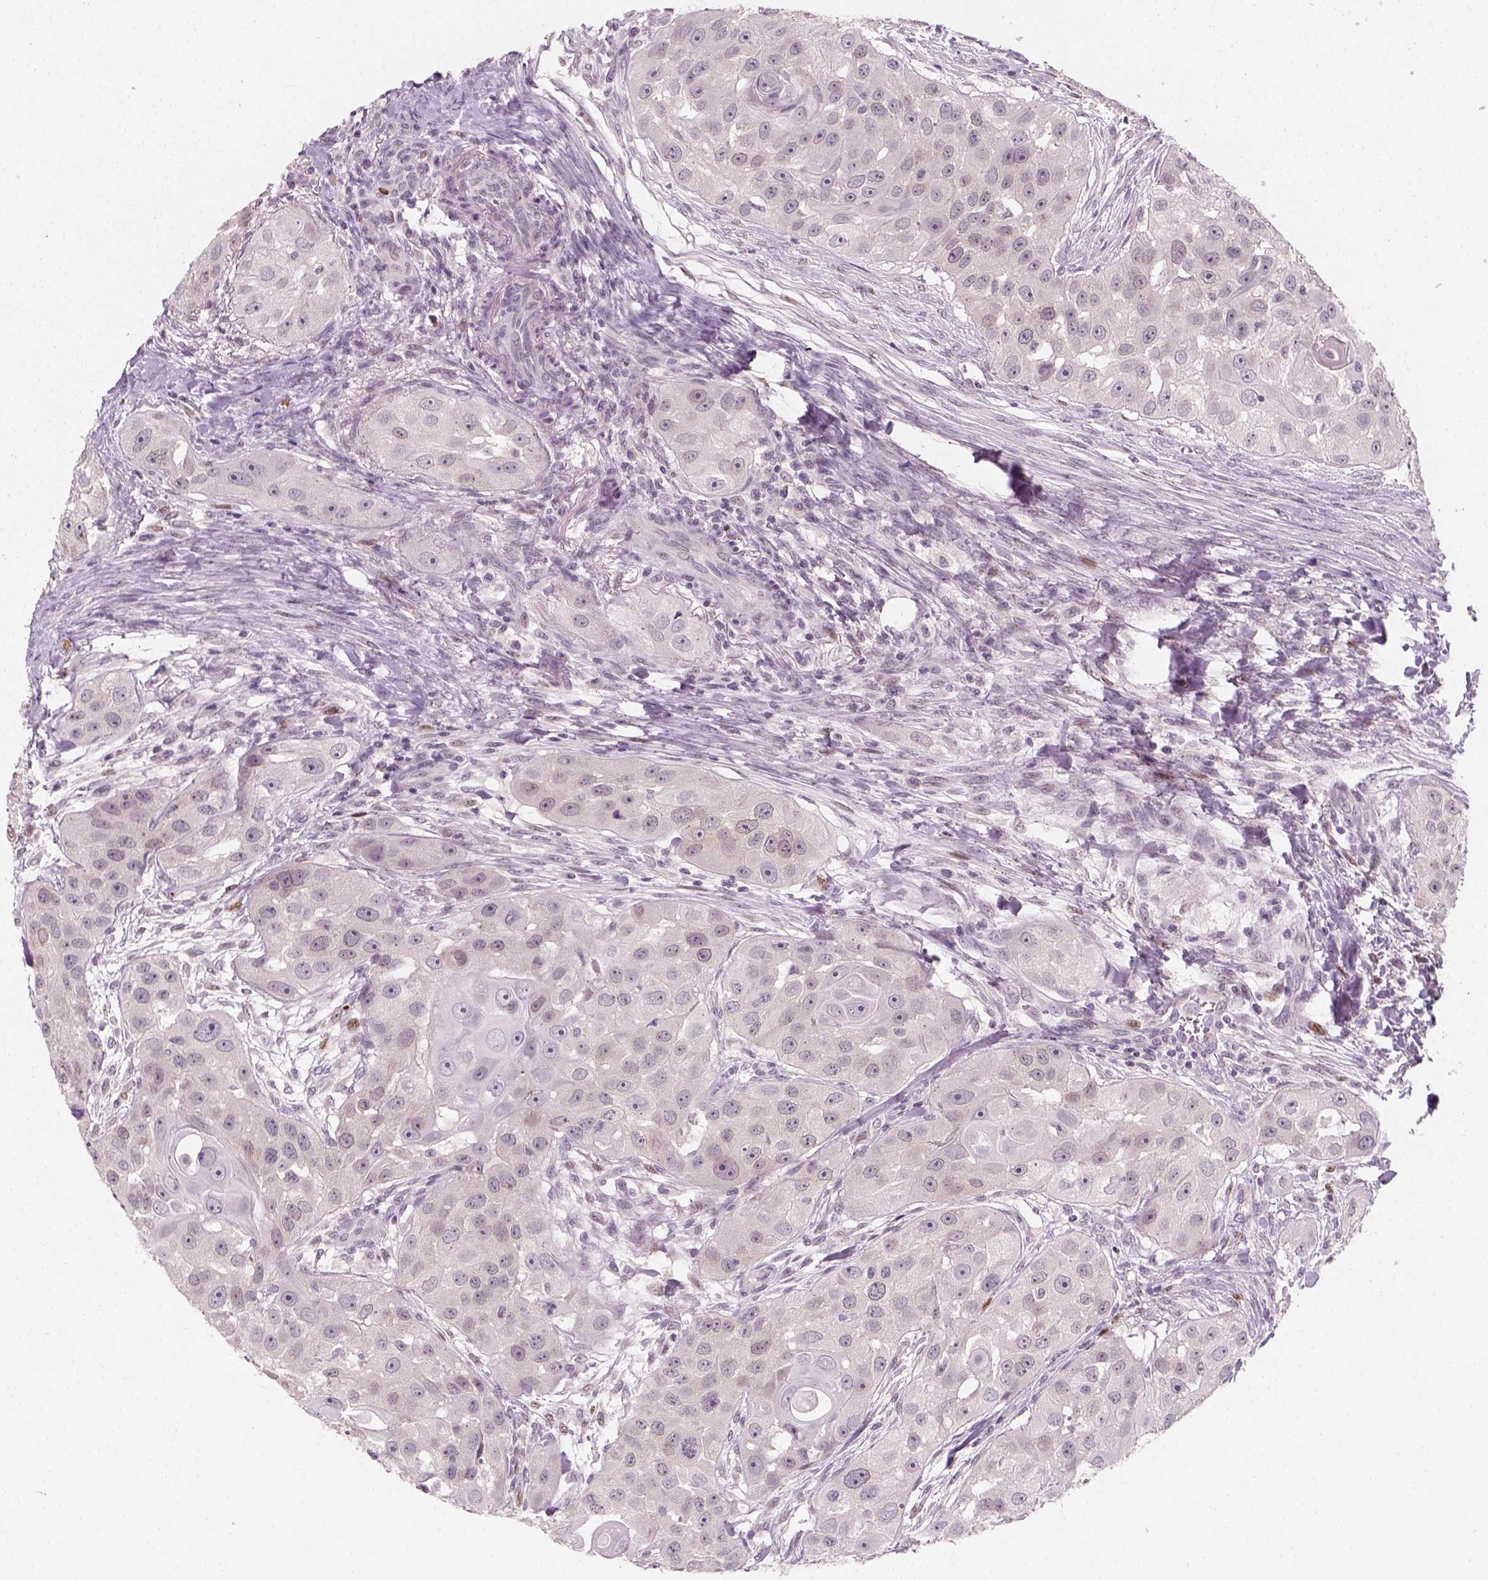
{"staining": {"intensity": "negative", "quantity": "none", "location": "none"}, "tissue": "head and neck cancer", "cell_type": "Tumor cells", "image_type": "cancer", "snomed": [{"axis": "morphology", "description": "Squamous cell carcinoma, NOS"}, {"axis": "topography", "description": "Head-Neck"}], "caption": "This photomicrograph is of head and neck squamous cell carcinoma stained with immunohistochemistry (IHC) to label a protein in brown with the nuclei are counter-stained blue. There is no positivity in tumor cells.", "gene": "TP53", "patient": {"sex": "male", "age": 51}}